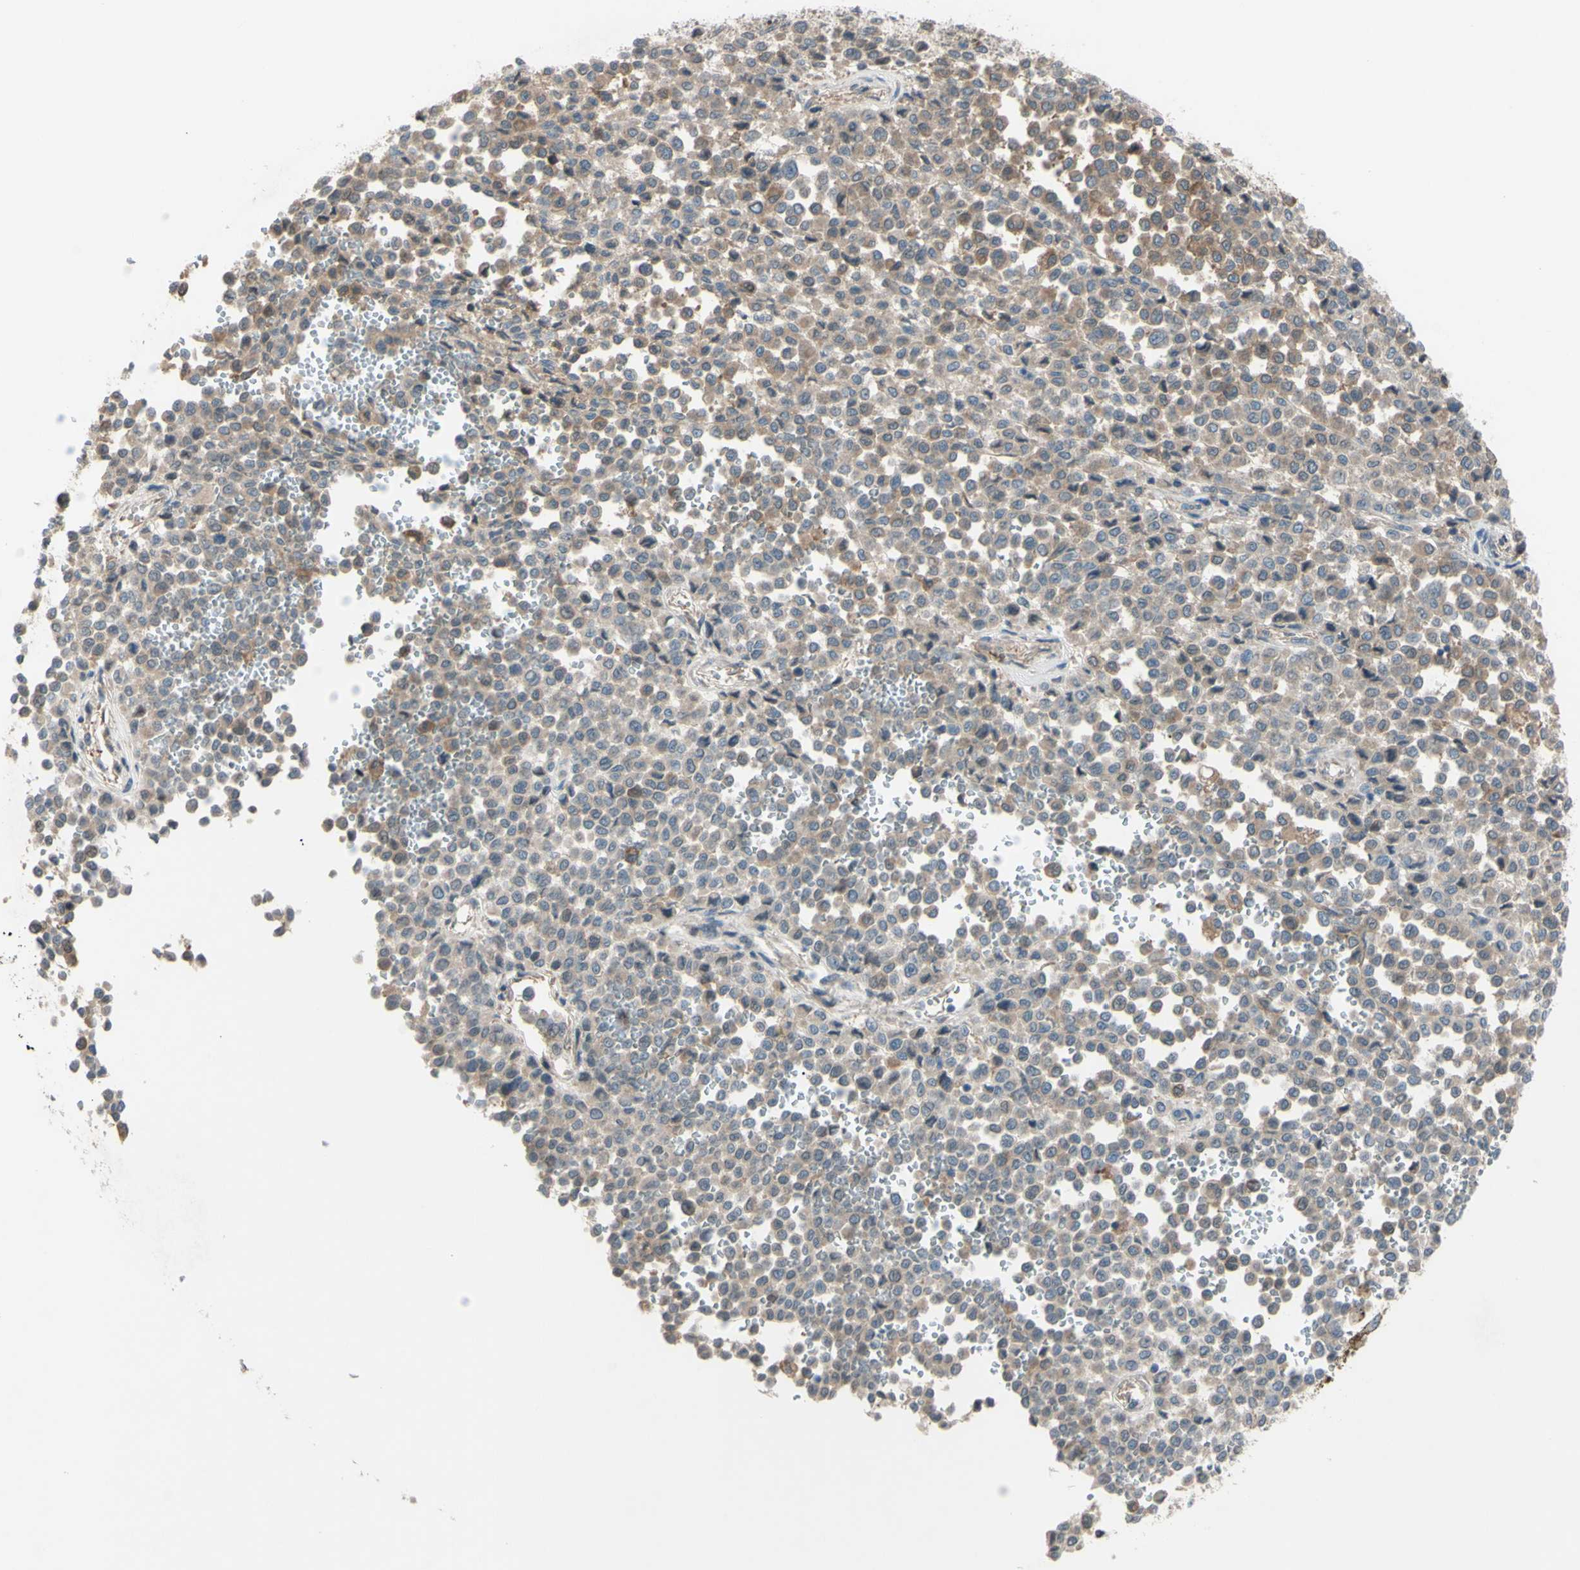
{"staining": {"intensity": "moderate", "quantity": ">75%", "location": "cytoplasmic/membranous"}, "tissue": "melanoma", "cell_type": "Tumor cells", "image_type": "cancer", "snomed": [{"axis": "morphology", "description": "Malignant melanoma, Metastatic site"}, {"axis": "topography", "description": "Pancreas"}], "caption": "DAB (3,3'-diaminobenzidine) immunohistochemical staining of human melanoma displays moderate cytoplasmic/membranous protein staining in approximately >75% of tumor cells.", "gene": "AFP", "patient": {"sex": "female", "age": 30}}